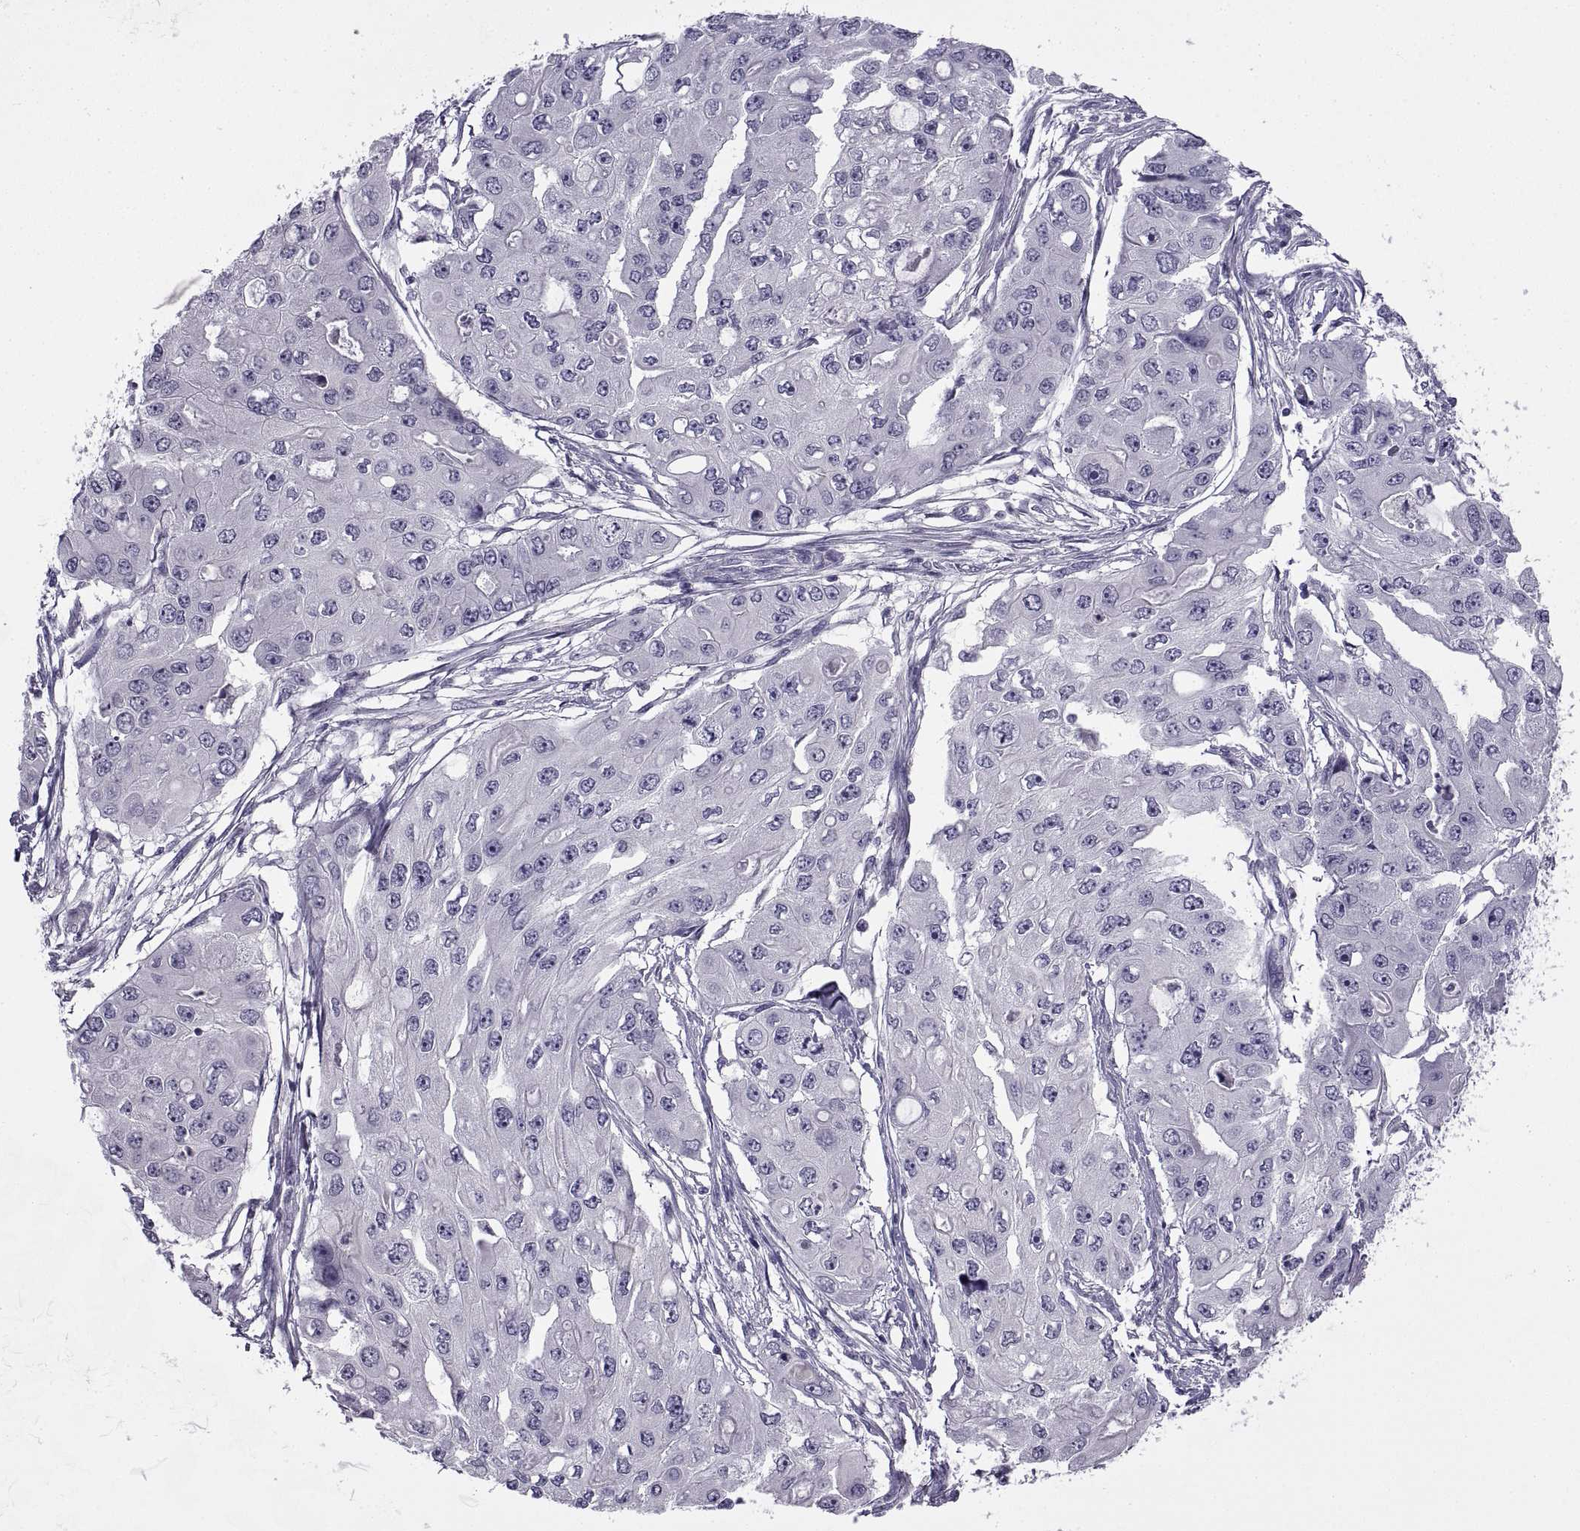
{"staining": {"intensity": "negative", "quantity": "none", "location": "none"}, "tissue": "ovarian cancer", "cell_type": "Tumor cells", "image_type": "cancer", "snomed": [{"axis": "morphology", "description": "Cystadenocarcinoma, serous, NOS"}, {"axis": "topography", "description": "Ovary"}], "caption": "Human ovarian cancer stained for a protein using immunohistochemistry displays no staining in tumor cells.", "gene": "BSPH1", "patient": {"sex": "female", "age": 56}}